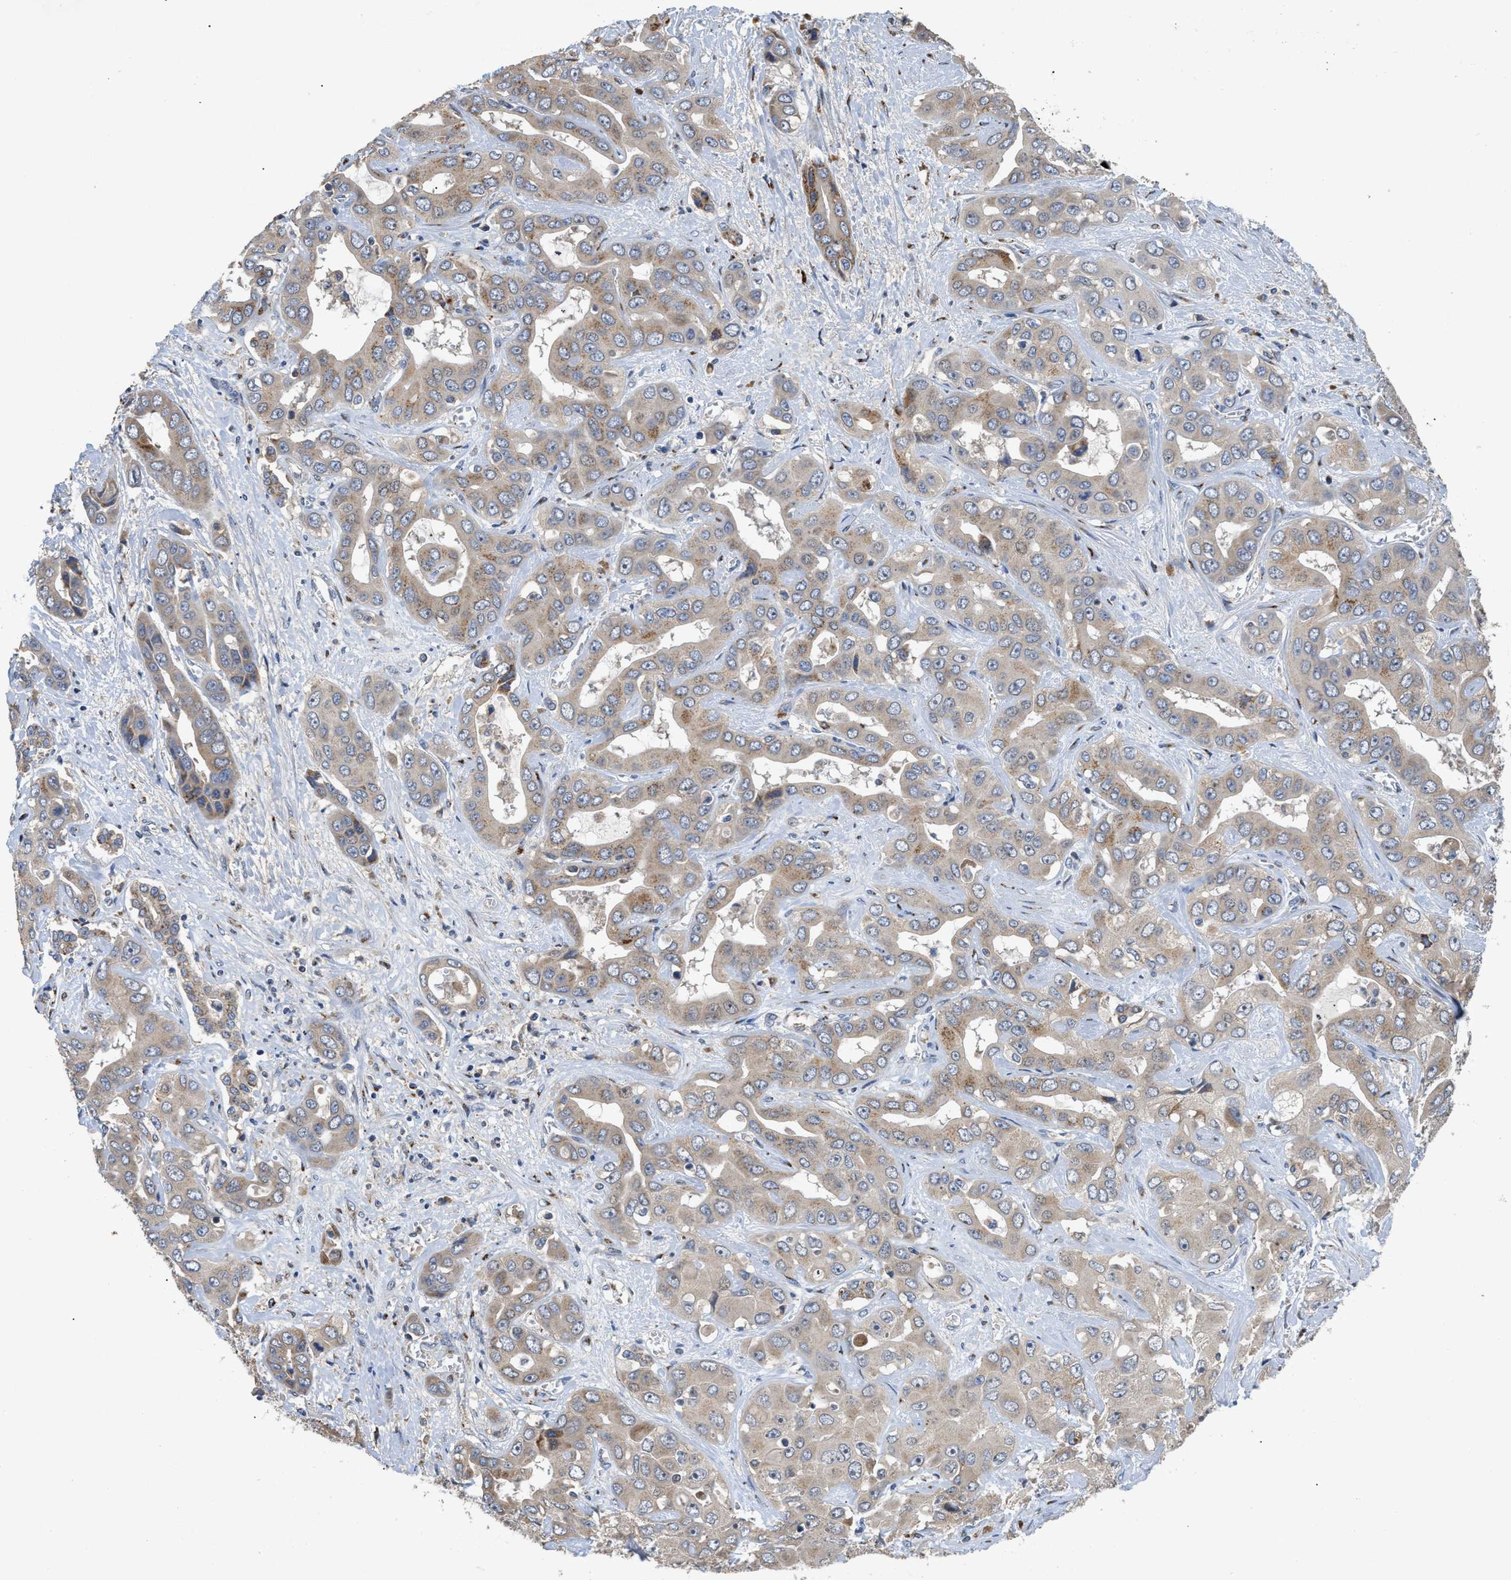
{"staining": {"intensity": "weak", "quantity": ">75%", "location": "cytoplasmic/membranous"}, "tissue": "liver cancer", "cell_type": "Tumor cells", "image_type": "cancer", "snomed": [{"axis": "morphology", "description": "Cholangiocarcinoma"}, {"axis": "topography", "description": "Liver"}], "caption": "A brown stain labels weak cytoplasmic/membranous staining of a protein in liver cancer tumor cells. (DAB (3,3'-diaminobenzidine) = brown stain, brightfield microscopy at high magnification).", "gene": "SIK2", "patient": {"sex": "female", "age": 52}}